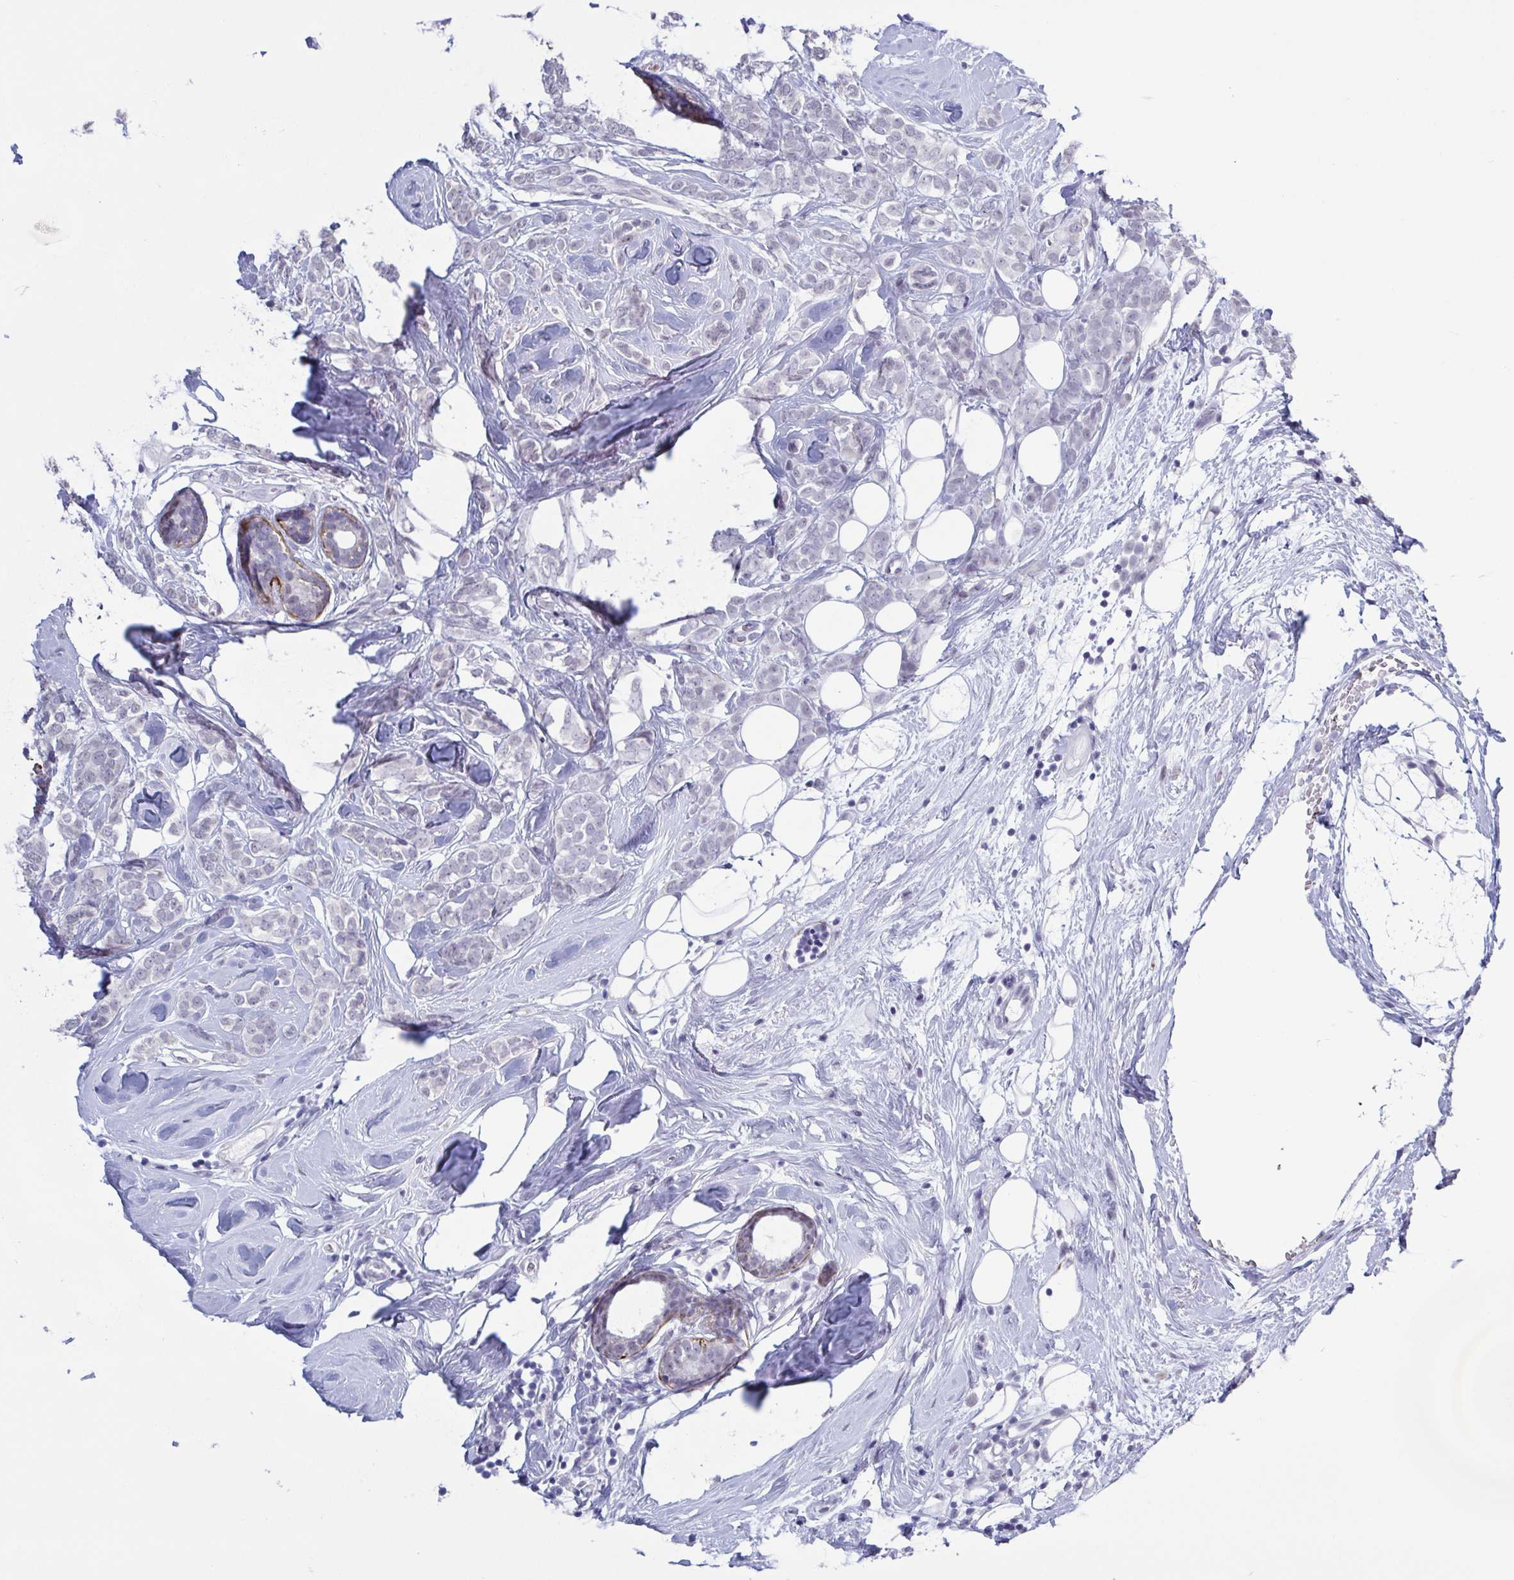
{"staining": {"intensity": "negative", "quantity": "none", "location": "none"}, "tissue": "breast cancer", "cell_type": "Tumor cells", "image_type": "cancer", "snomed": [{"axis": "morphology", "description": "Lobular carcinoma"}, {"axis": "topography", "description": "Breast"}], "caption": "This is a image of IHC staining of breast cancer, which shows no expression in tumor cells. (DAB immunohistochemistry with hematoxylin counter stain).", "gene": "TMEM92", "patient": {"sex": "female", "age": 49}}